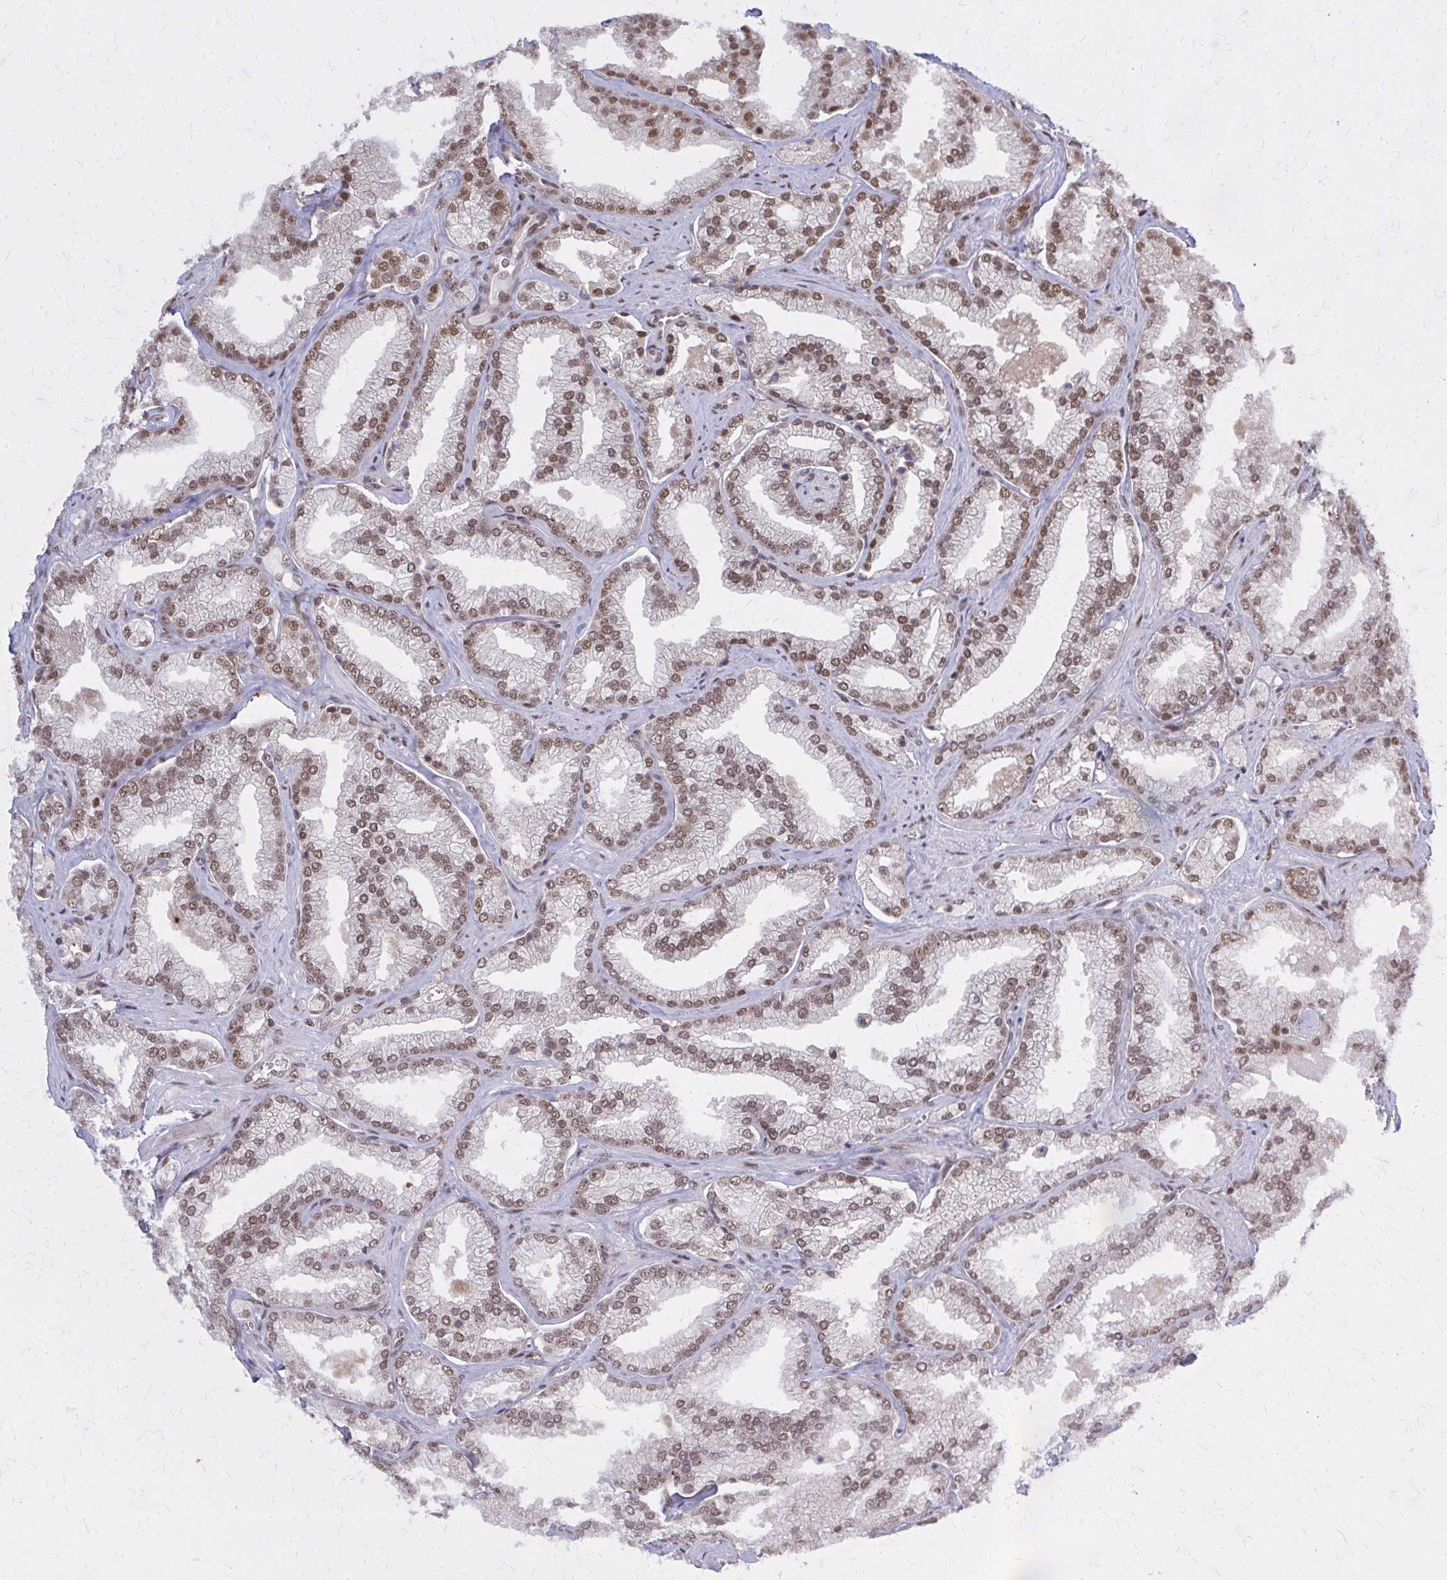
{"staining": {"intensity": "moderate", "quantity": ">75%", "location": "nuclear"}, "tissue": "prostate cancer", "cell_type": "Tumor cells", "image_type": "cancer", "snomed": [{"axis": "morphology", "description": "Adenocarcinoma, High grade"}, {"axis": "topography", "description": "Prostate"}], "caption": "A histopathology image of prostate cancer (high-grade adenocarcinoma) stained for a protein reveals moderate nuclear brown staining in tumor cells. The protein is stained brown, and the nuclei are stained in blue (DAB (3,3'-diaminobenzidine) IHC with brightfield microscopy, high magnification).", "gene": "HDAC3", "patient": {"sex": "male", "age": 68}}